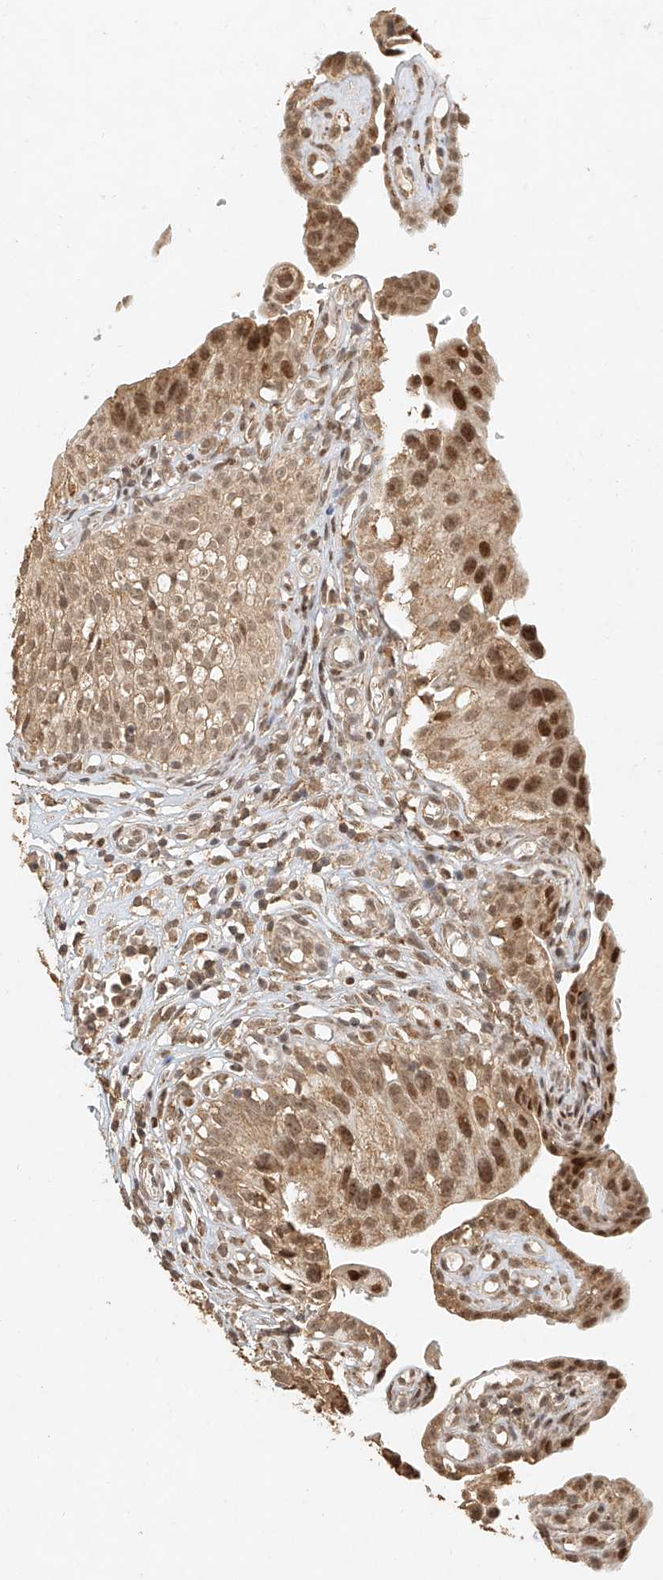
{"staining": {"intensity": "moderate", "quantity": ">75%", "location": "cytoplasmic/membranous,nuclear"}, "tissue": "urinary bladder", "cell_type": "Urothelial cells", "image_type": "normal", "snomed": [{"axis": "morphology", "description": "Normal tissue, NOS"}, {"axis": "topography", "description": "Urinary bladder"}], "caption": "Immunohistochemical staining of benign urinary bladder exhibits moderate cytoplasmic/membranous,nuclear protein staining in approximately >75% of urothelial cells. (Stains: DAB (3,3'-diaminobenzidine) in brown, nuclei in blue, Microscopy: brightfield microscopy at high magnification).", "gene": "CXorf58", "patient": {"sex": "male", "age": 51}}